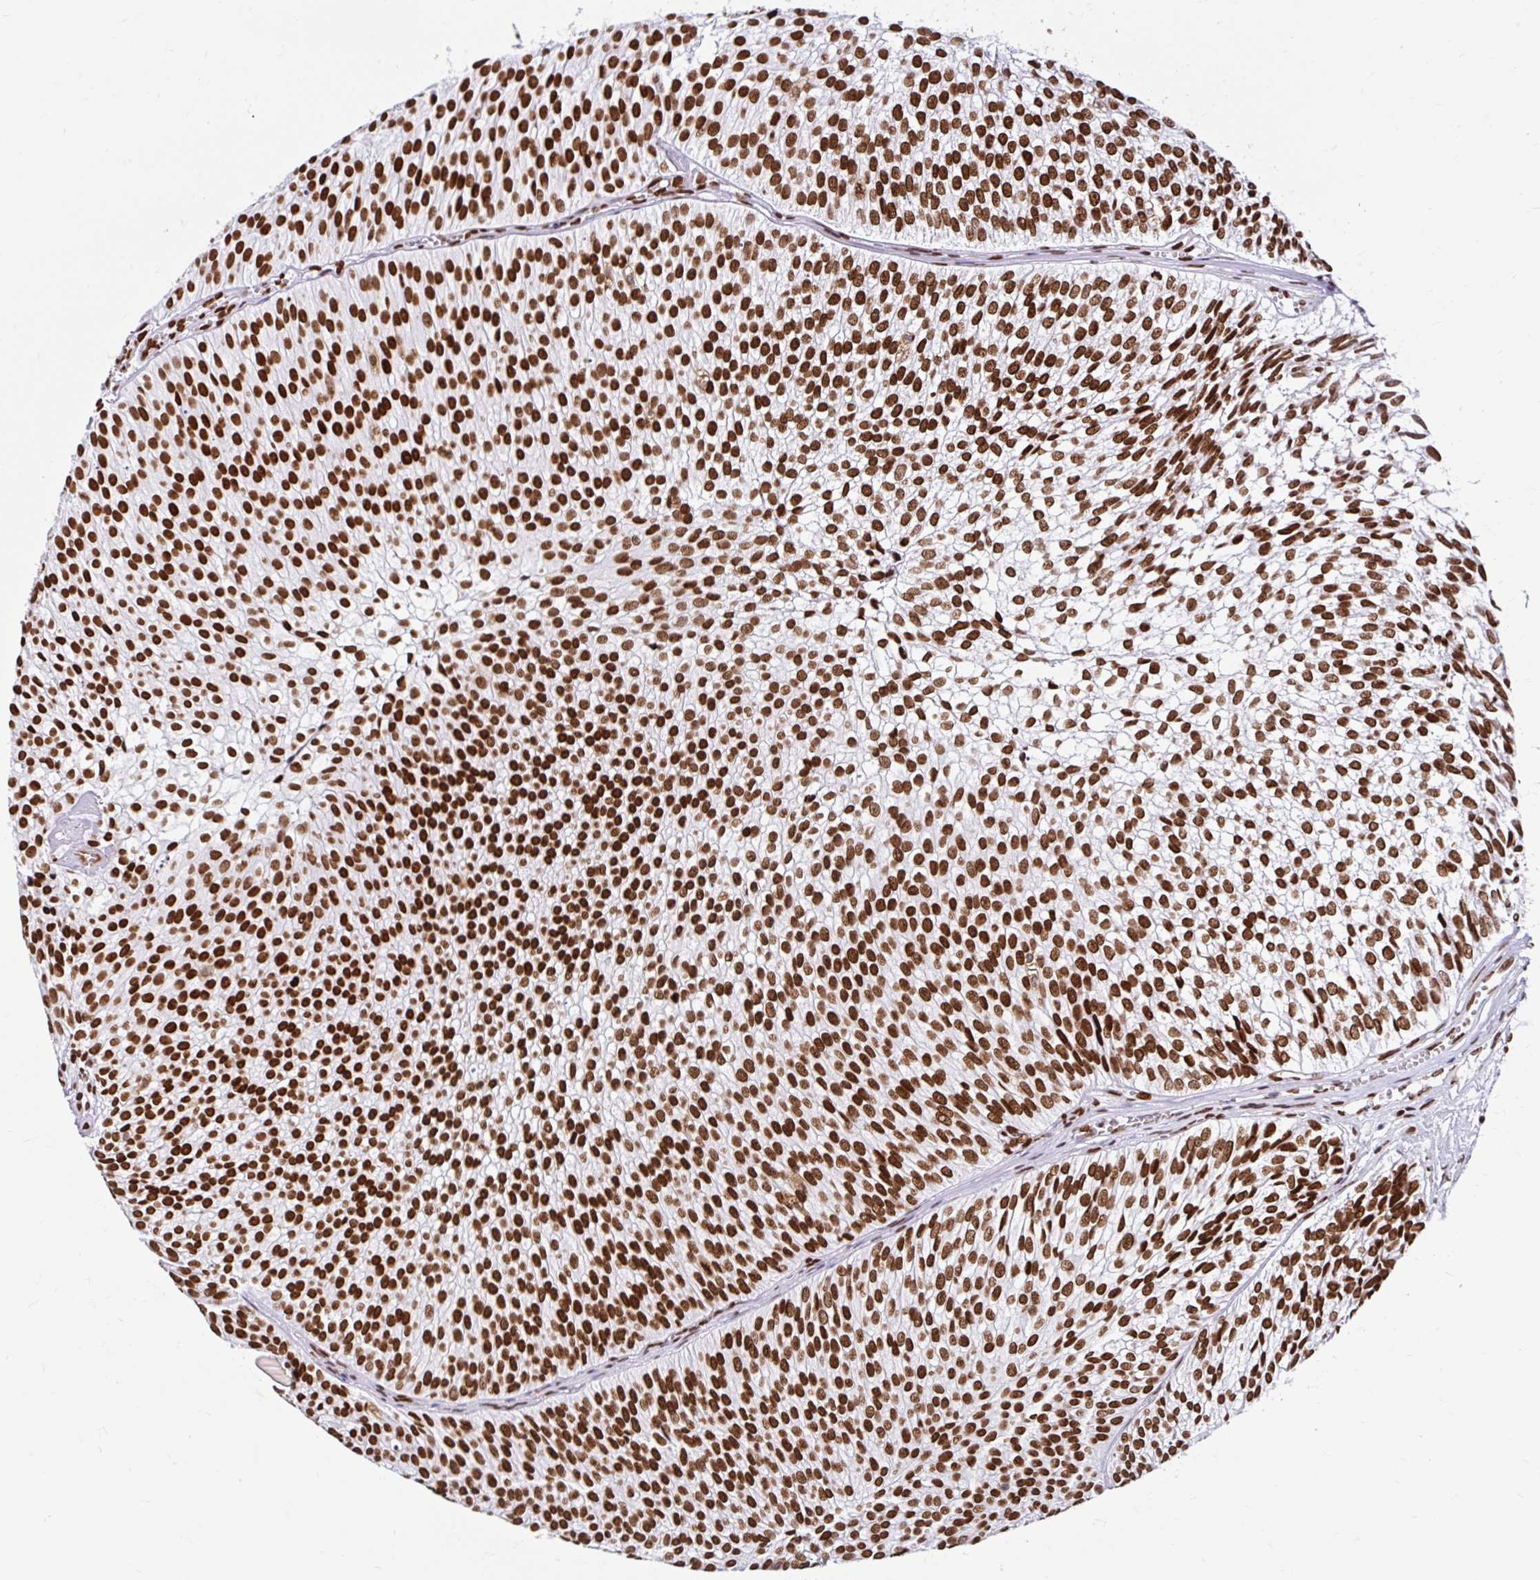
{"staining": {"intensity": "strong", "quantity": ">75%", "location": "nuclear"}, "tissue": "urothelial cancer", "cell_type": "Tumor cells", "image_type": "cancer", "snomed": [{"axis": "morphology", "description": "Urothelial carcinoma, Low grade"}, {"axis": "topography", "description": "Urinary bladder"}], "caption": "Immunohistochemistry image of human urothelial cancer stained for a protein (brown), which demonstrates high levels of strong nuclear expression in about >75% of tumor cells.", "gene": "KHDRBS1", "patient": {"sex": "male", "age": 91}}